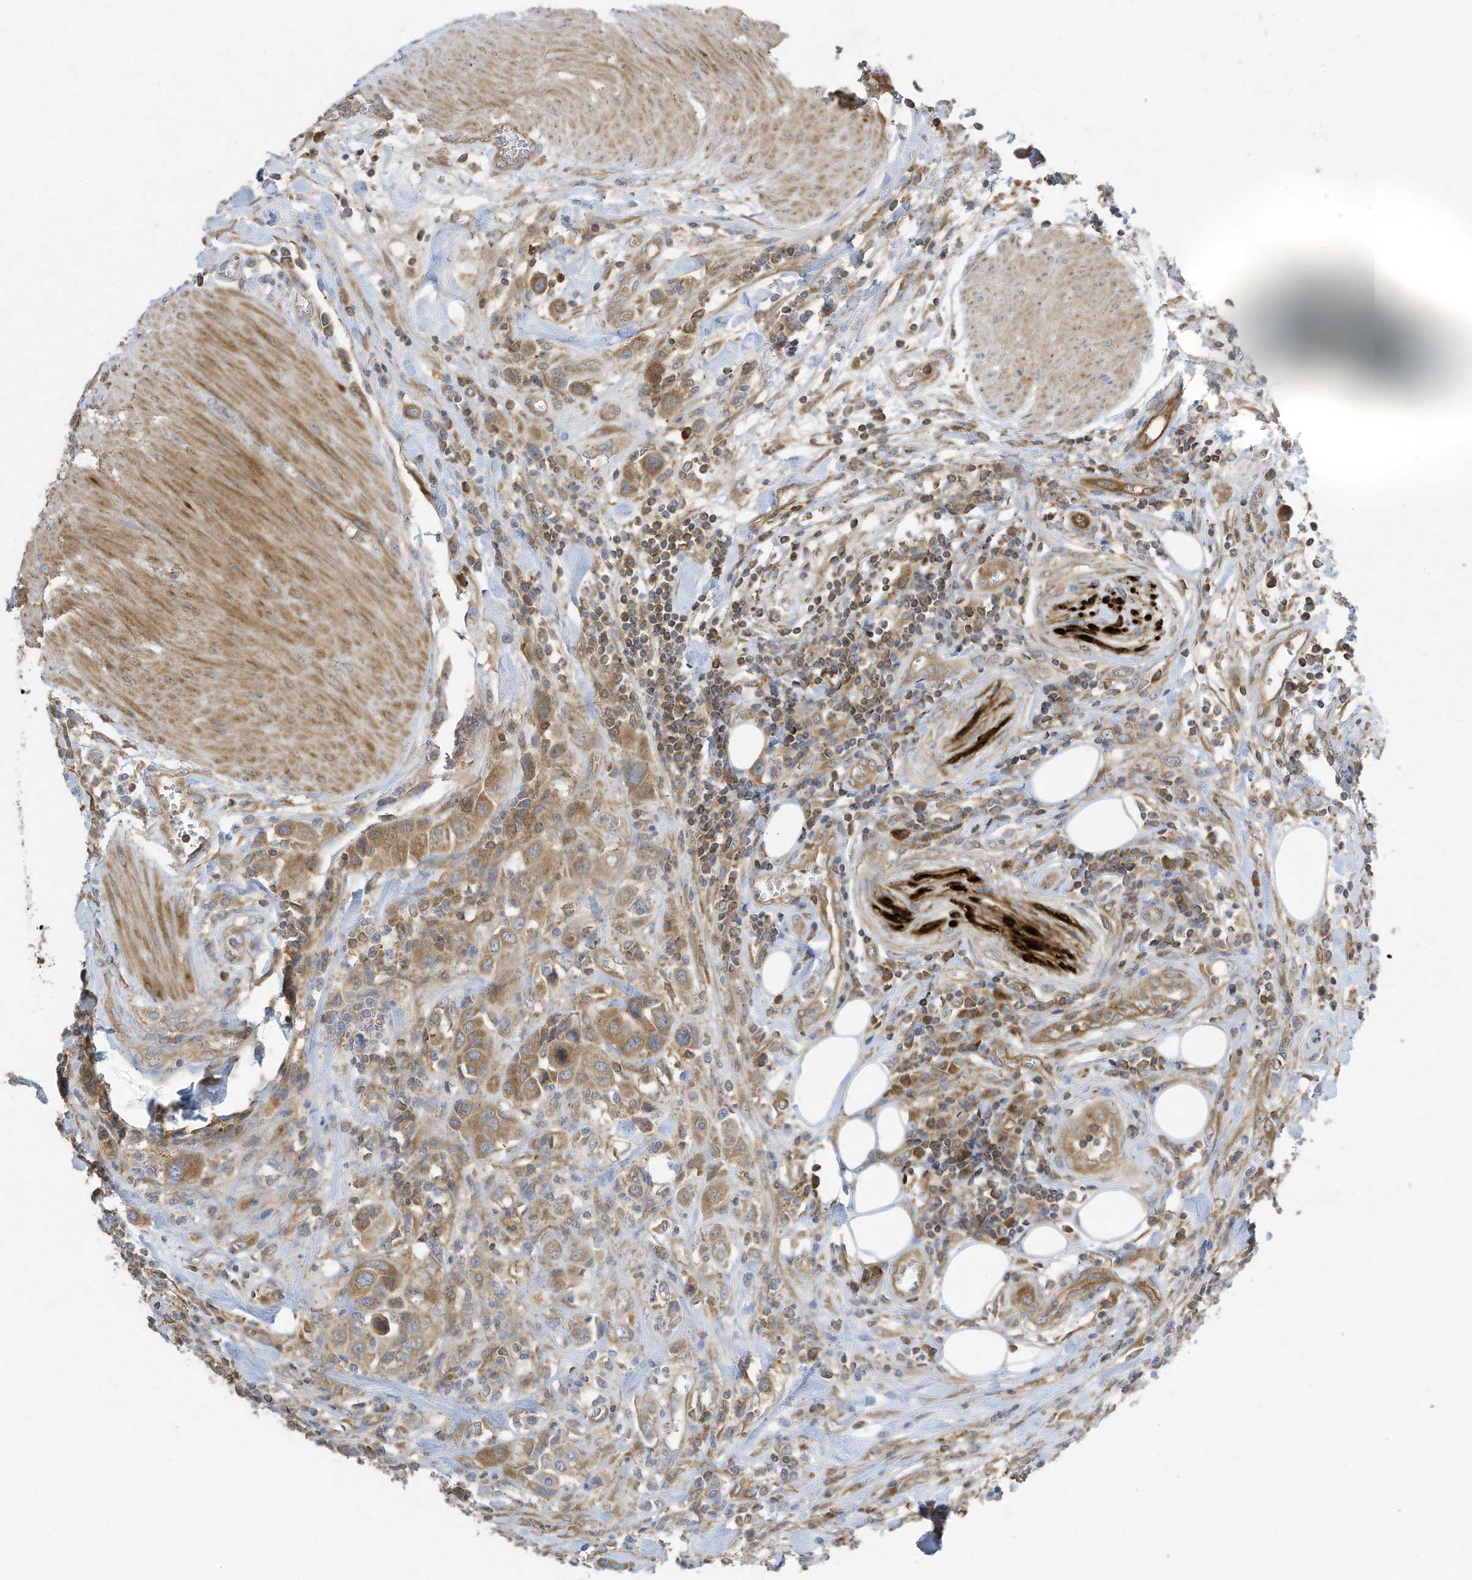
{"staining": {"intensity": "moderate", "quantity": ">75%", "location": "cytoplasmic/membranous"}, "tissue": "urothelial cancer", "cell_type": "Tumor cells", "image_type": "cancer", "snomed": [{"axis": "morphology", "description": "Urothelial carcinoma, High grade"}, {"axis": "topography", "description": "Urinary bladder"}], "caption": "Urothelial carcinoma (high-grade) stained with a protein marker demonstrates moderate staining in tumor cells.", "gene": "SYNJ2", "patient": {"sex": "male", "age": 50}}